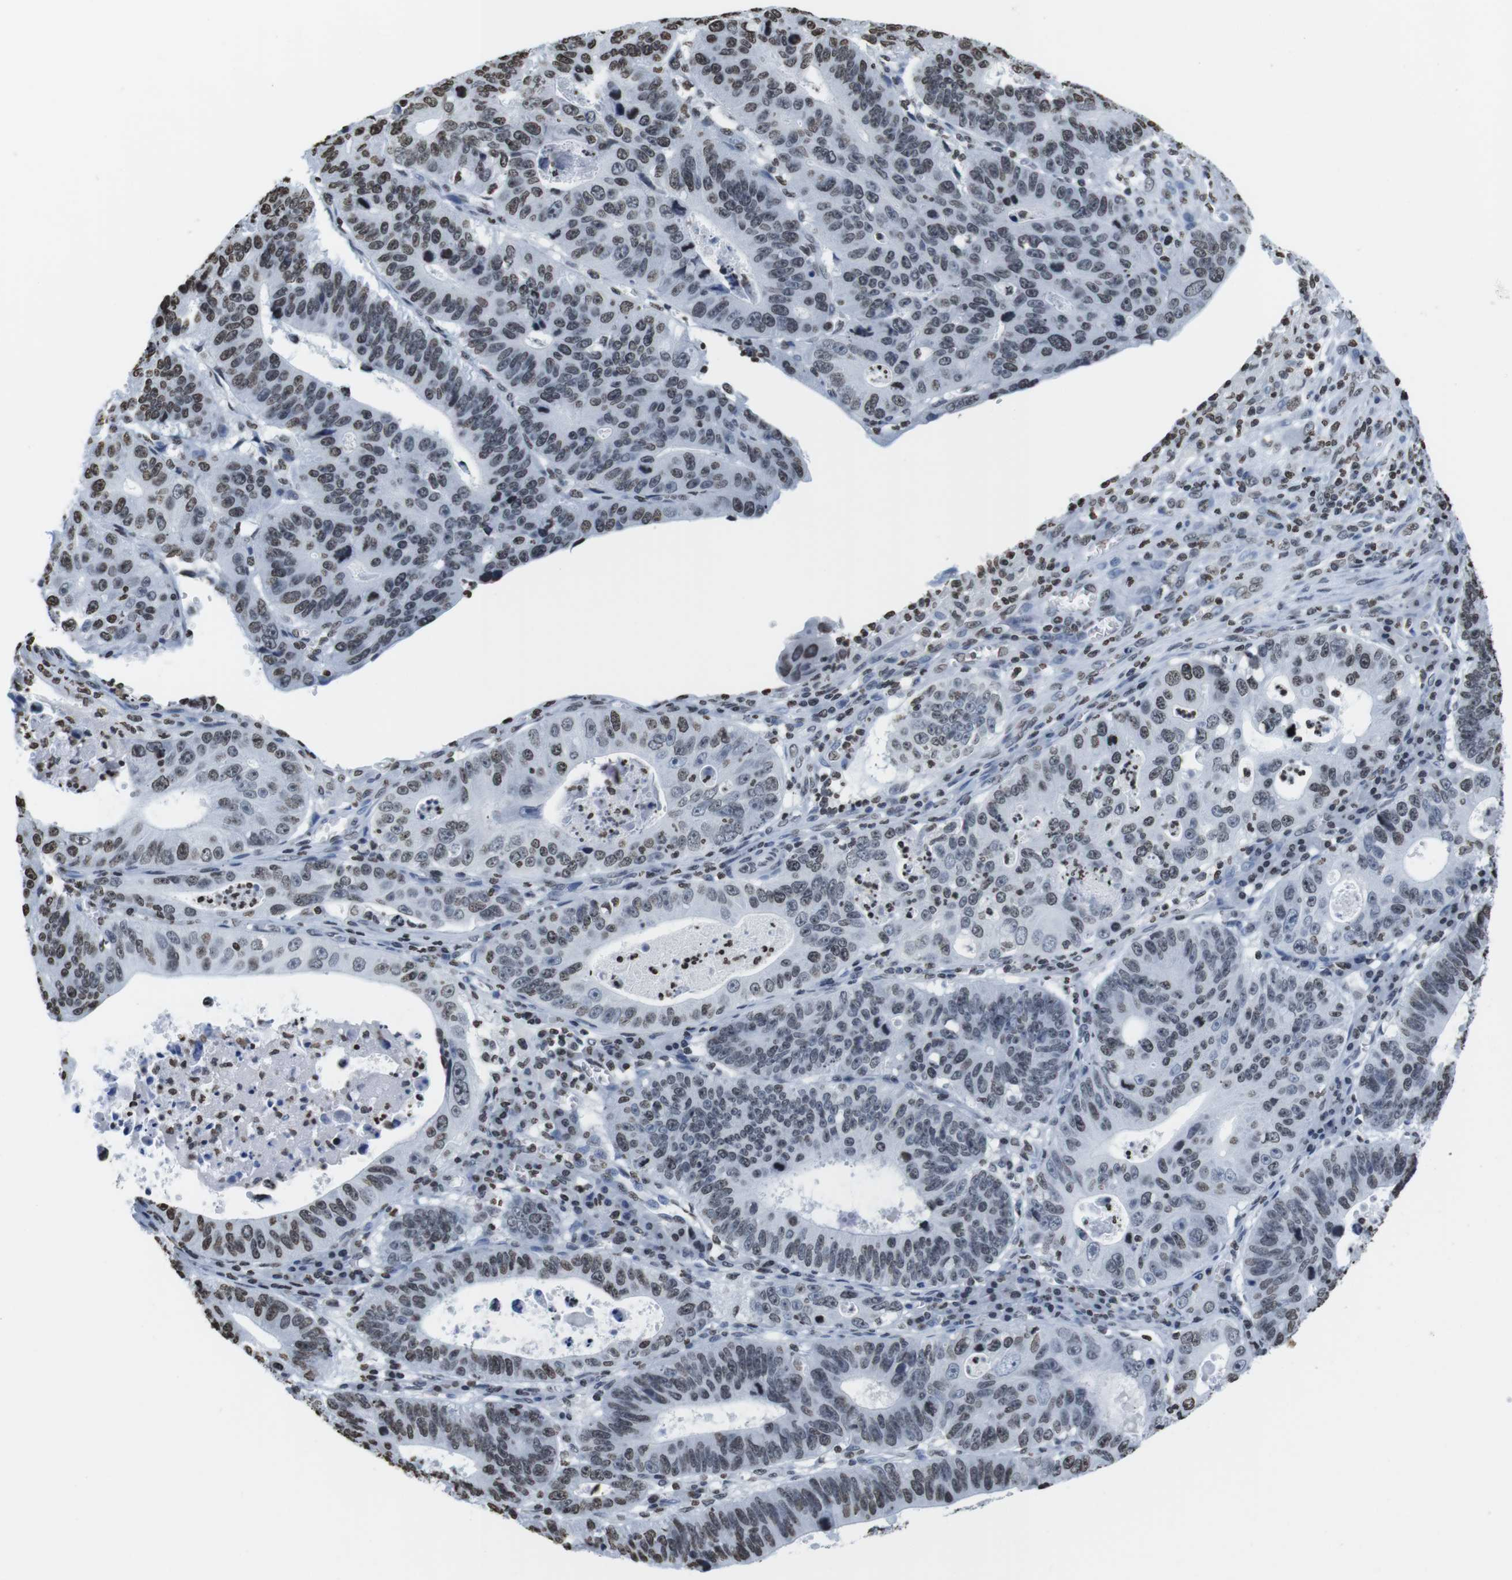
{"staining": {"intensity": "moderate", "quantity": "<25%", "location": "nuclear"}, "tissue": "stomach cancer", "cell_type": "Tumor cells", "image_type": "cancer", "snomed": [{"axis": "morphology", "description": "Adenocarcinoma, NOS"}, {"axis": "topography", "description": "Stomach"}], "caption": "DAB (3,3'-diaminobenzidine) immunohistochemical staining of stomach cancer reveals moderate nuclear protein positivity in about <25% of tumor cells.", "gene": "BSX", "patient": {"sex": "male", "age": 59}}